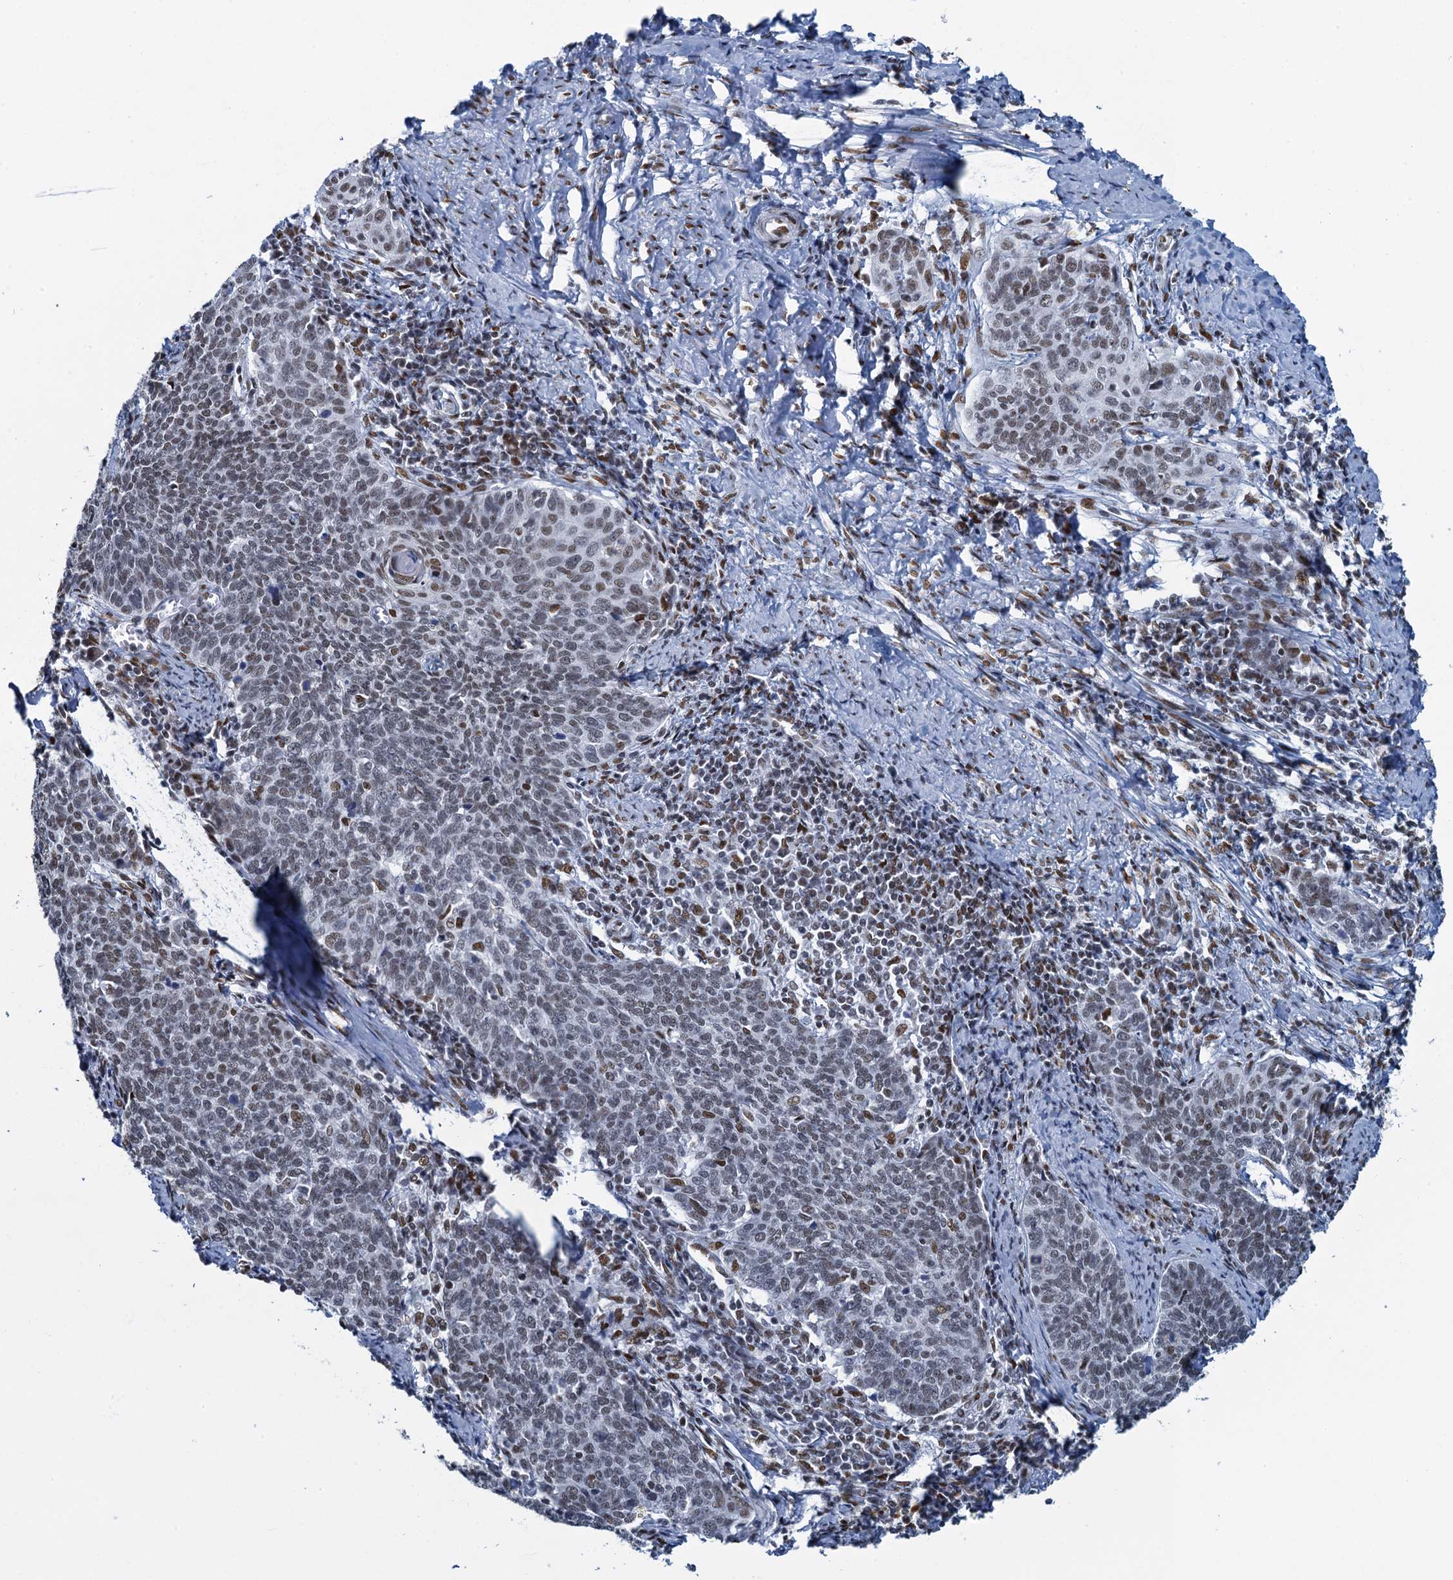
{"staining": {"intensity": "moderate", "quantity": "<25%", "location": "nuclear"}, "tissue": "cervical cancer", "cell_type": "Tumor cells", "image_type": "cancer", "snomed": [{"axis": "morphology", "description": "Squamous cell carcinoma, NOS"}, {"axis": "topography", "description": "Cervix"}], "caption": "A brown stain shows moderate nuclear expression of a protein in human squamous cell carcinoma (cervical) tumor cells. Ihc stains the protein in brown and the nuclei are stained blue.", "gene": "HNRNPUL2", "patient": {"sex": "female", "age": 39}}